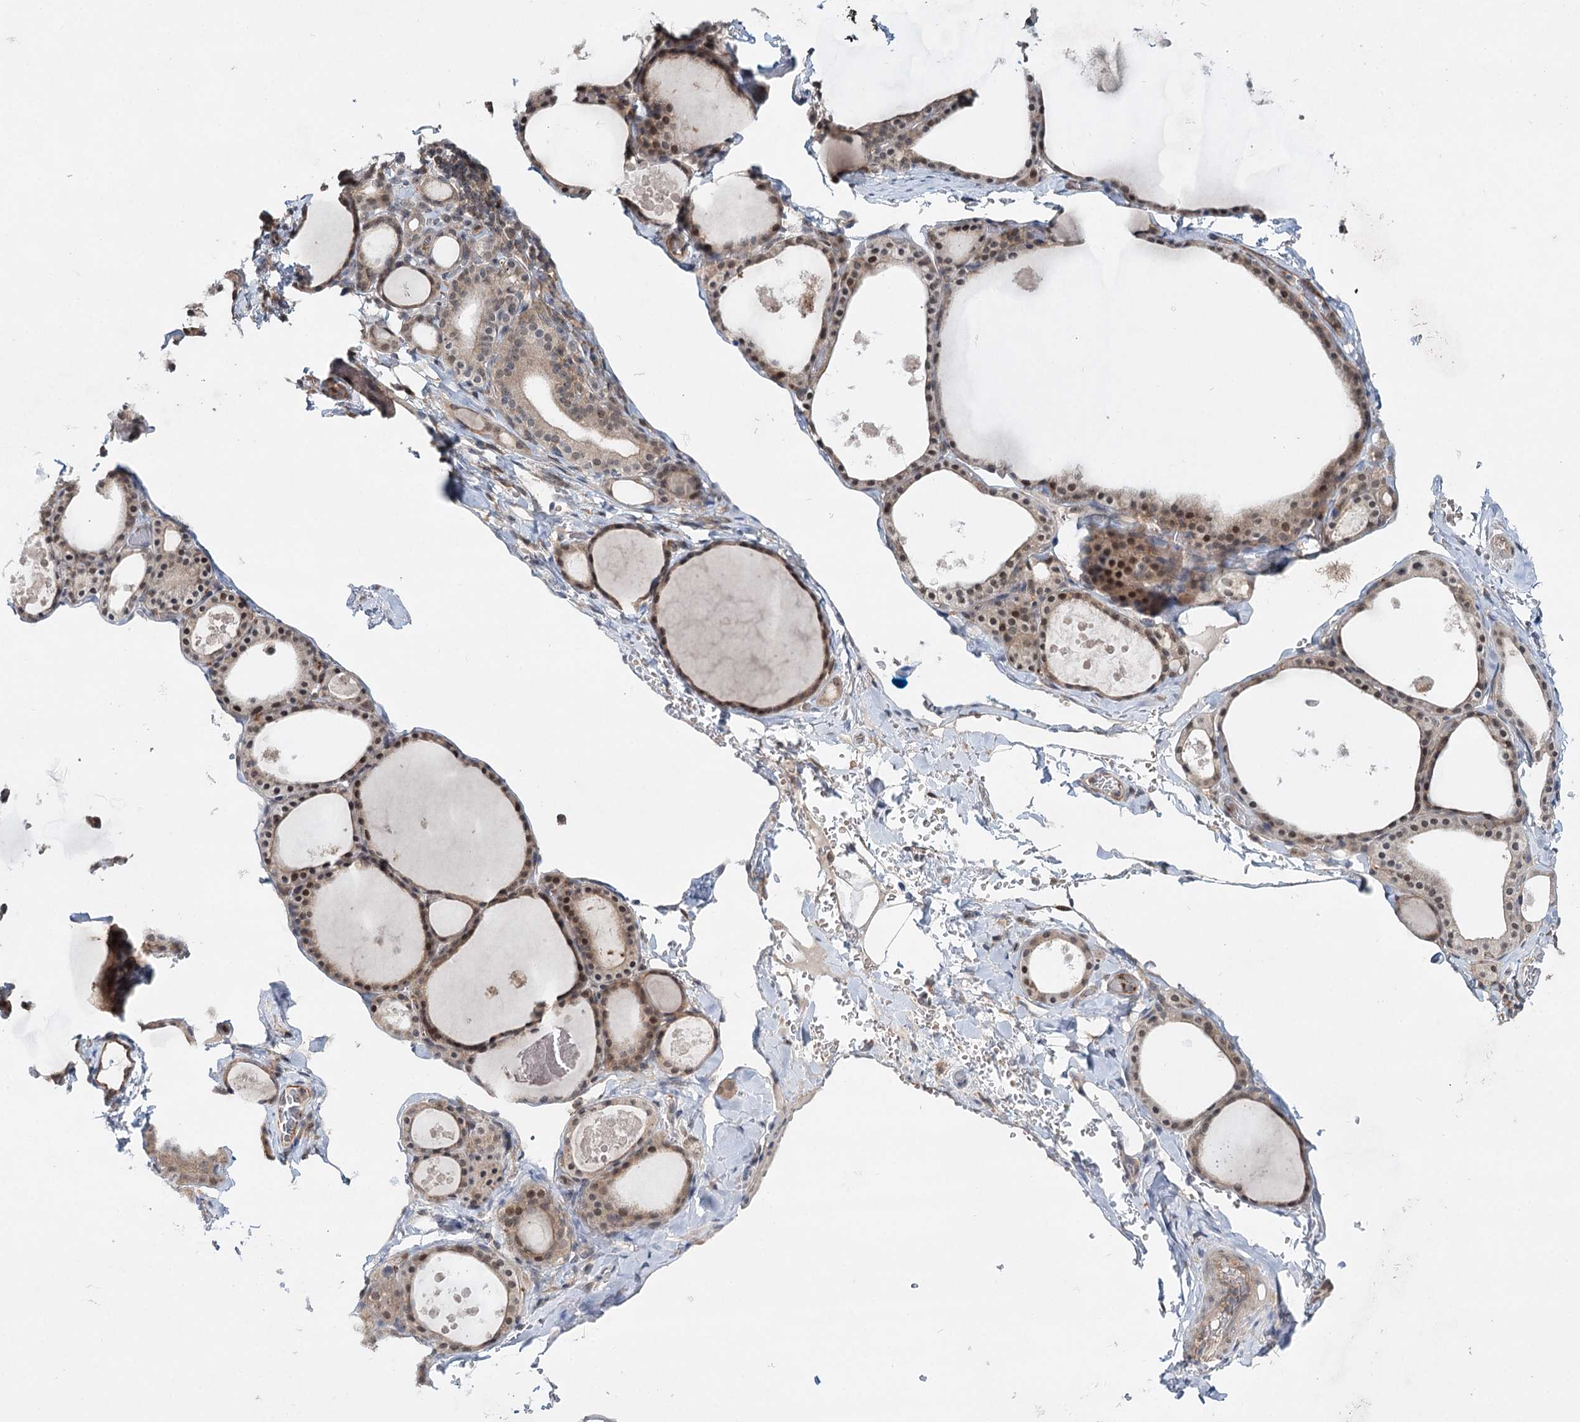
{"staining": {"intensity": "moderate", "quantity": "25%-75%", "location": "cytoplasmic/membranous,nuclear"}, "tissue": "thyroid gland", "cell_type": "Glandular cells", "image_type": "normal", "snomed": [{"axis": "morphology", "description": "Normal tissue, NOS"}, {"axis": "topography", "description": "Thyroid gland"}], "caption": "Unremarkable thyroid gland shows moderate cytoplasmic/membranous,nuclear staining in approximately 25%-75% of glandular cells, visualized by immunohistochemistry.", "gene": "WDR44", "patient": {"sex": "male", "age": 56}}